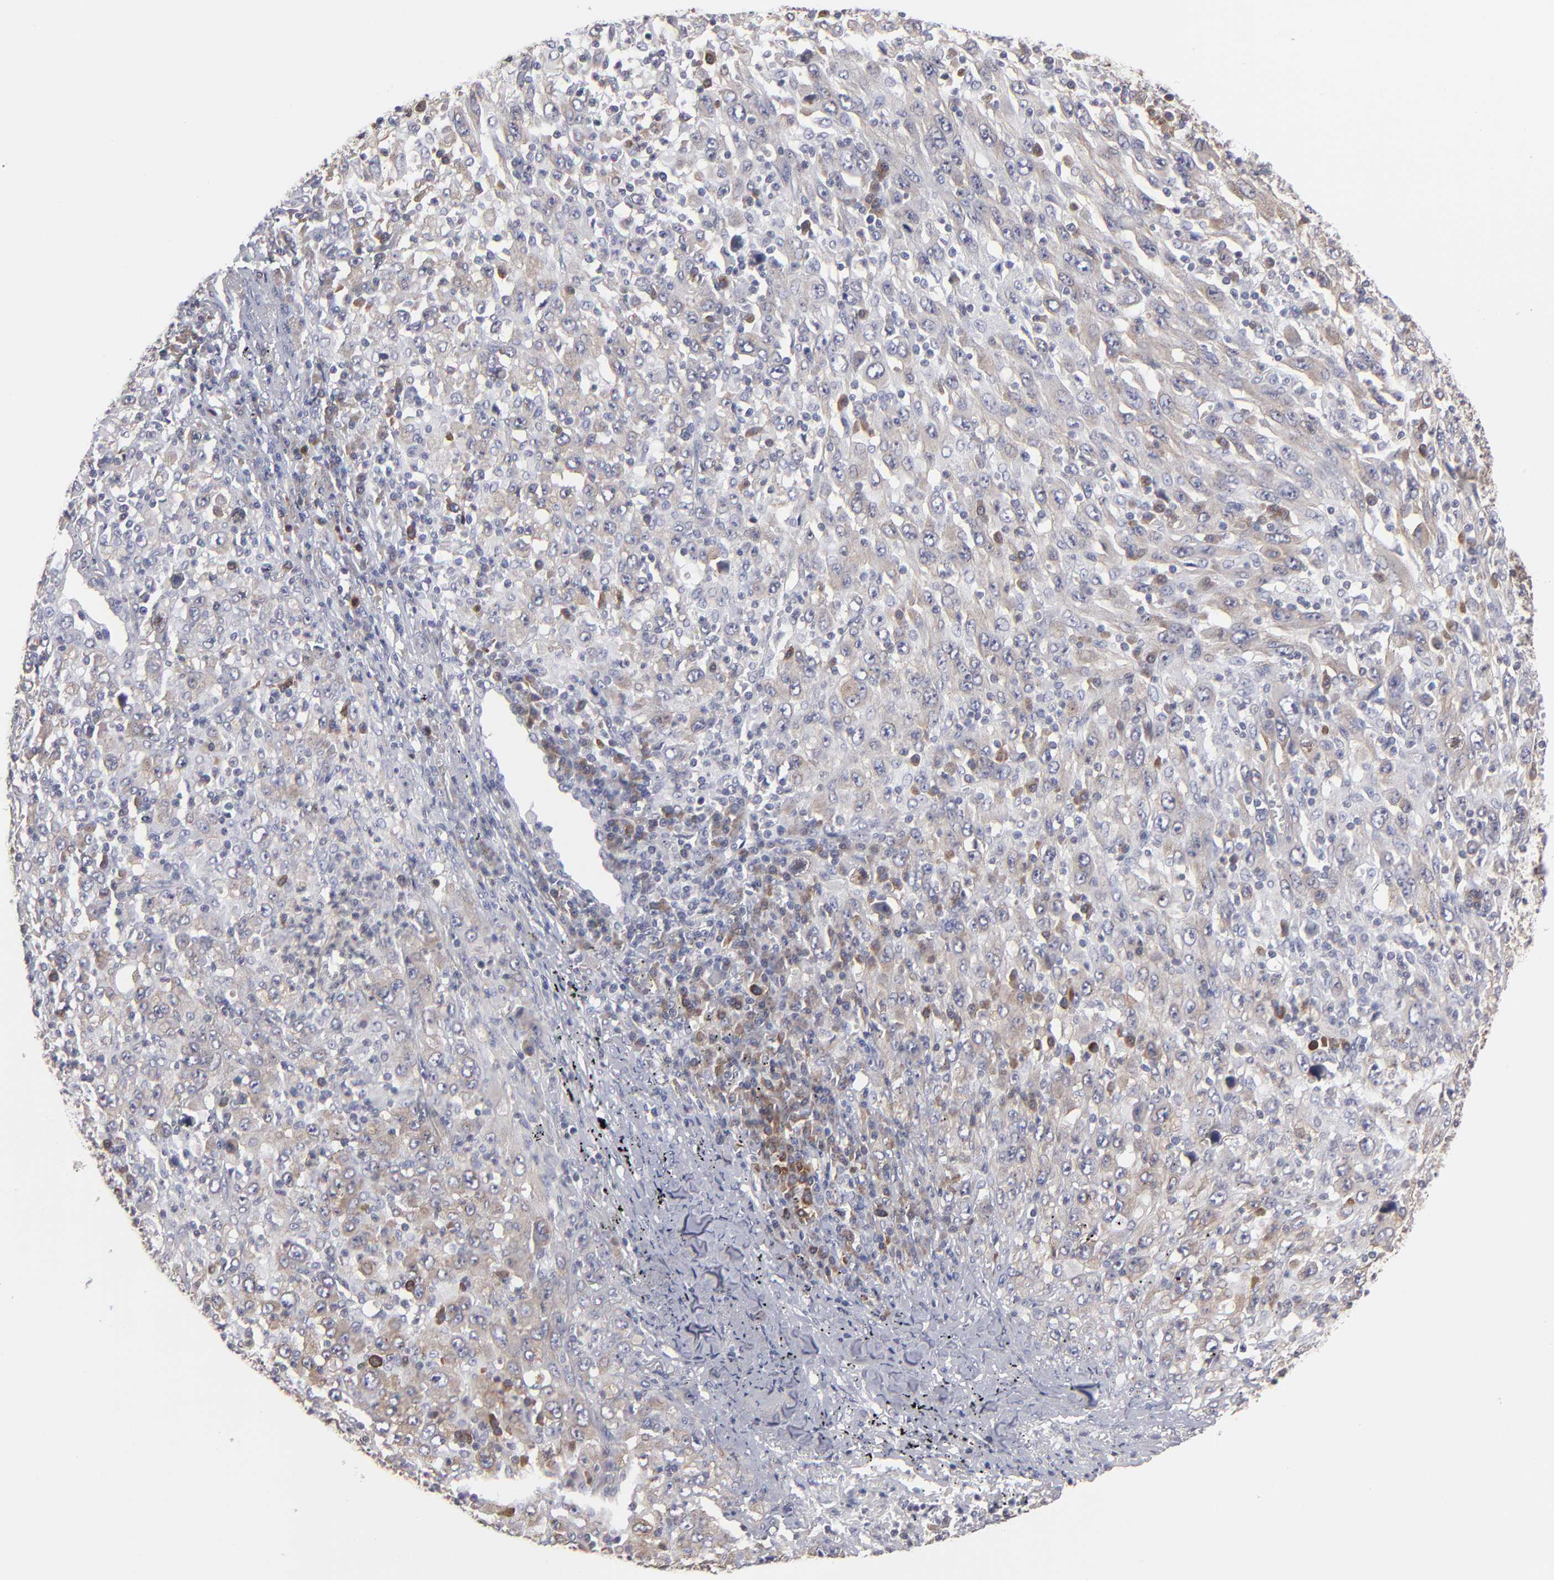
{"staining": {"intensity": "moderate", "quantity": "25%-75%", "location": "cytoplasmic/membranous"}, "tissue": "melanoma", "cell_type": "Tumor cells", "image_type": "cancer", "snomed": [{"axis": "morphology", "description": "Malignant melanoma, Metastatic site"}, {"axis": "topography", "description": "Skin"}], "caption": "Protein staining of melanoma tissue exhibits moderate cytoplasmic/membranous positivity in approximately 25%-75% of tumor cells.", "gene": "CEP97", "patient": {"sex": "female", "age": 56}}